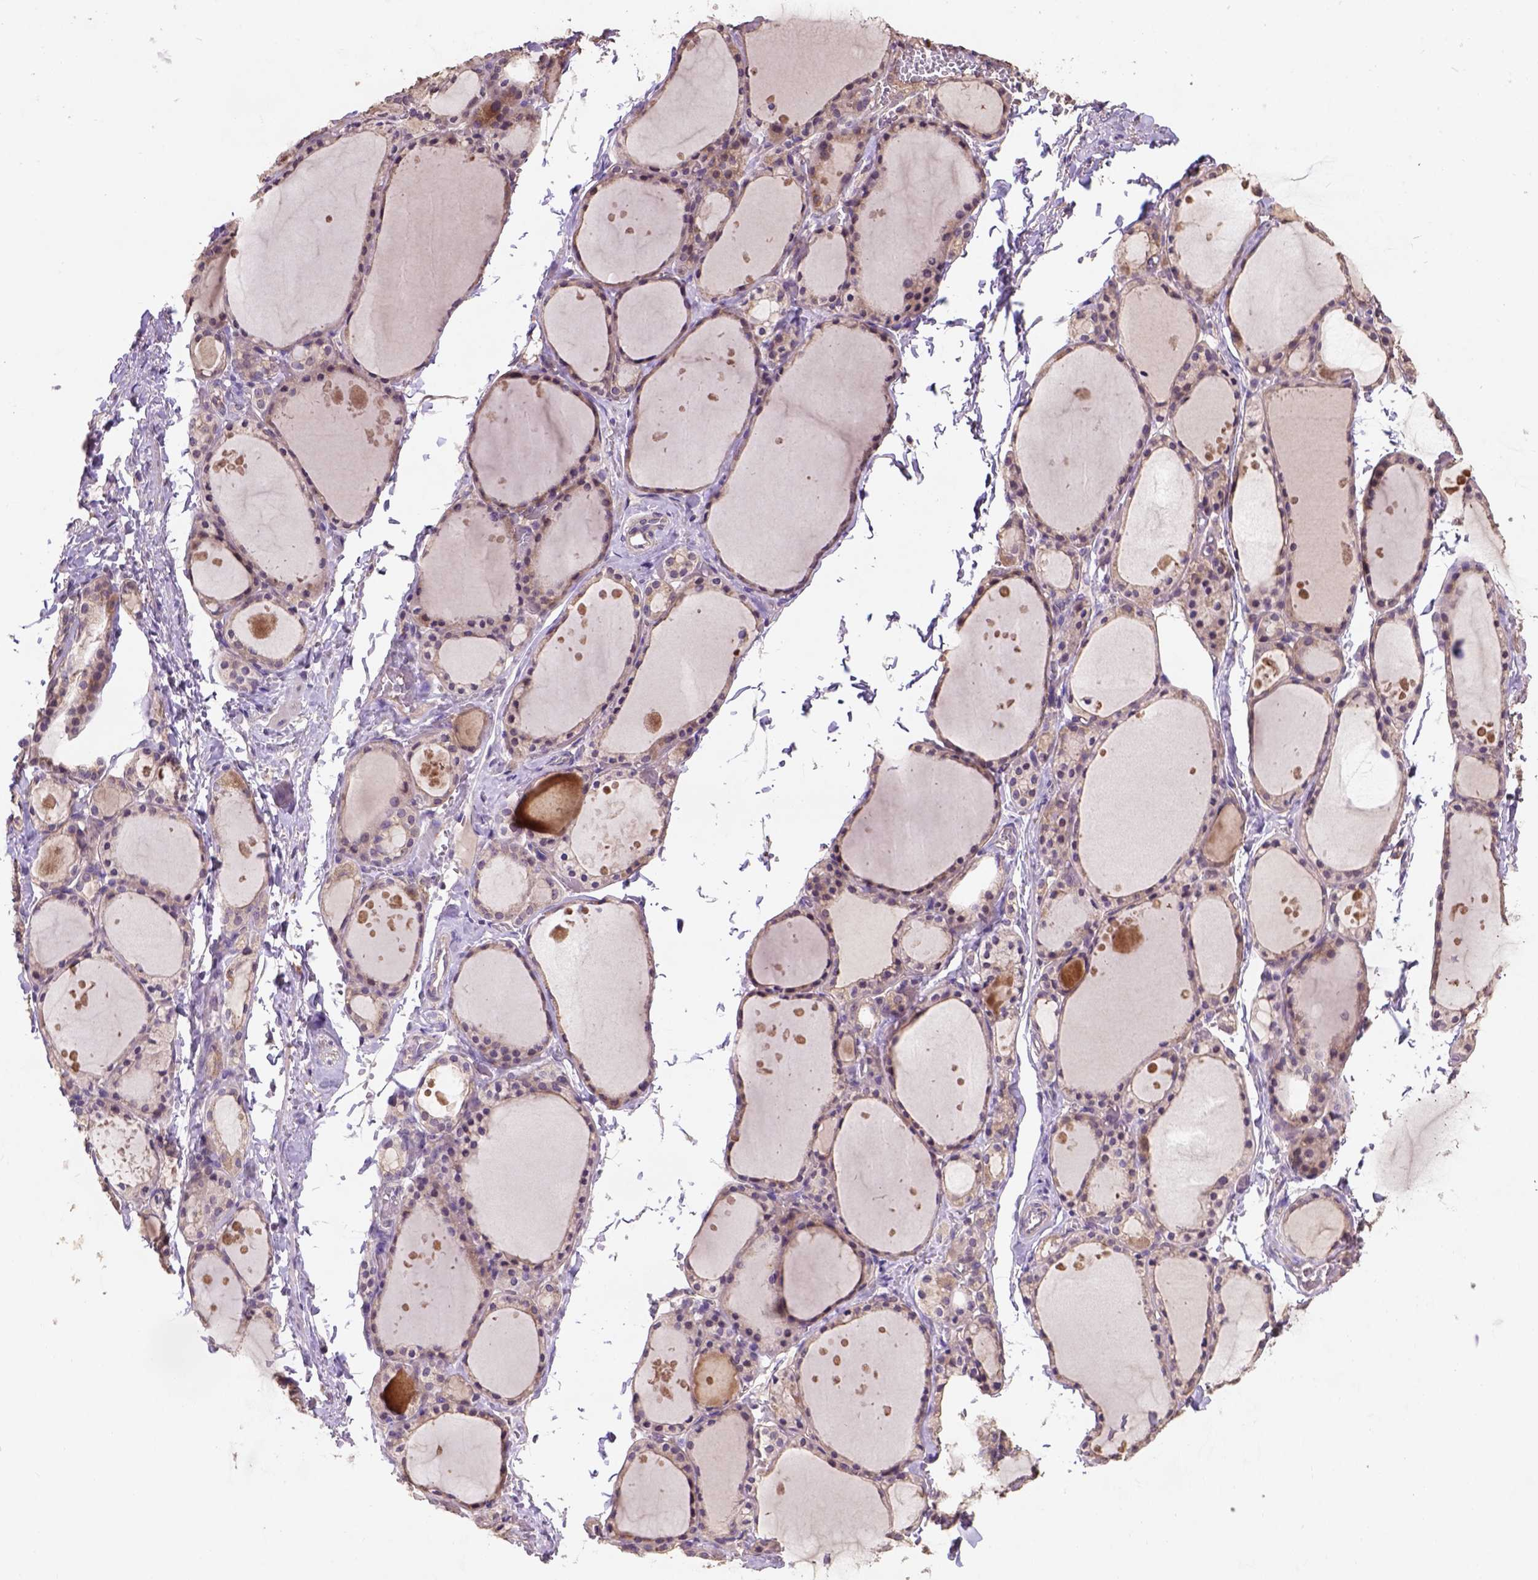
{"staining": {"intensity": "moderate", "quantity": "<25%", "location": "cytoplasmic/membranous"}, "tissue": "thyroid gland", "cell_type": "Glandular cells", "image_type": "normal", "snomed": [{"axis": "morphology", "description": "Normal tissue, NOS"}, {"axis": "topography", "description": "Thyroid gland"}], "caption": "Human thyroid gland stained with a brown dye displays moderate cytoplasmic/membranous positive expression in about <25% of glandular cells.", "gene": "KBTBD8", "patient": {"sex": "male", "age": 68}}